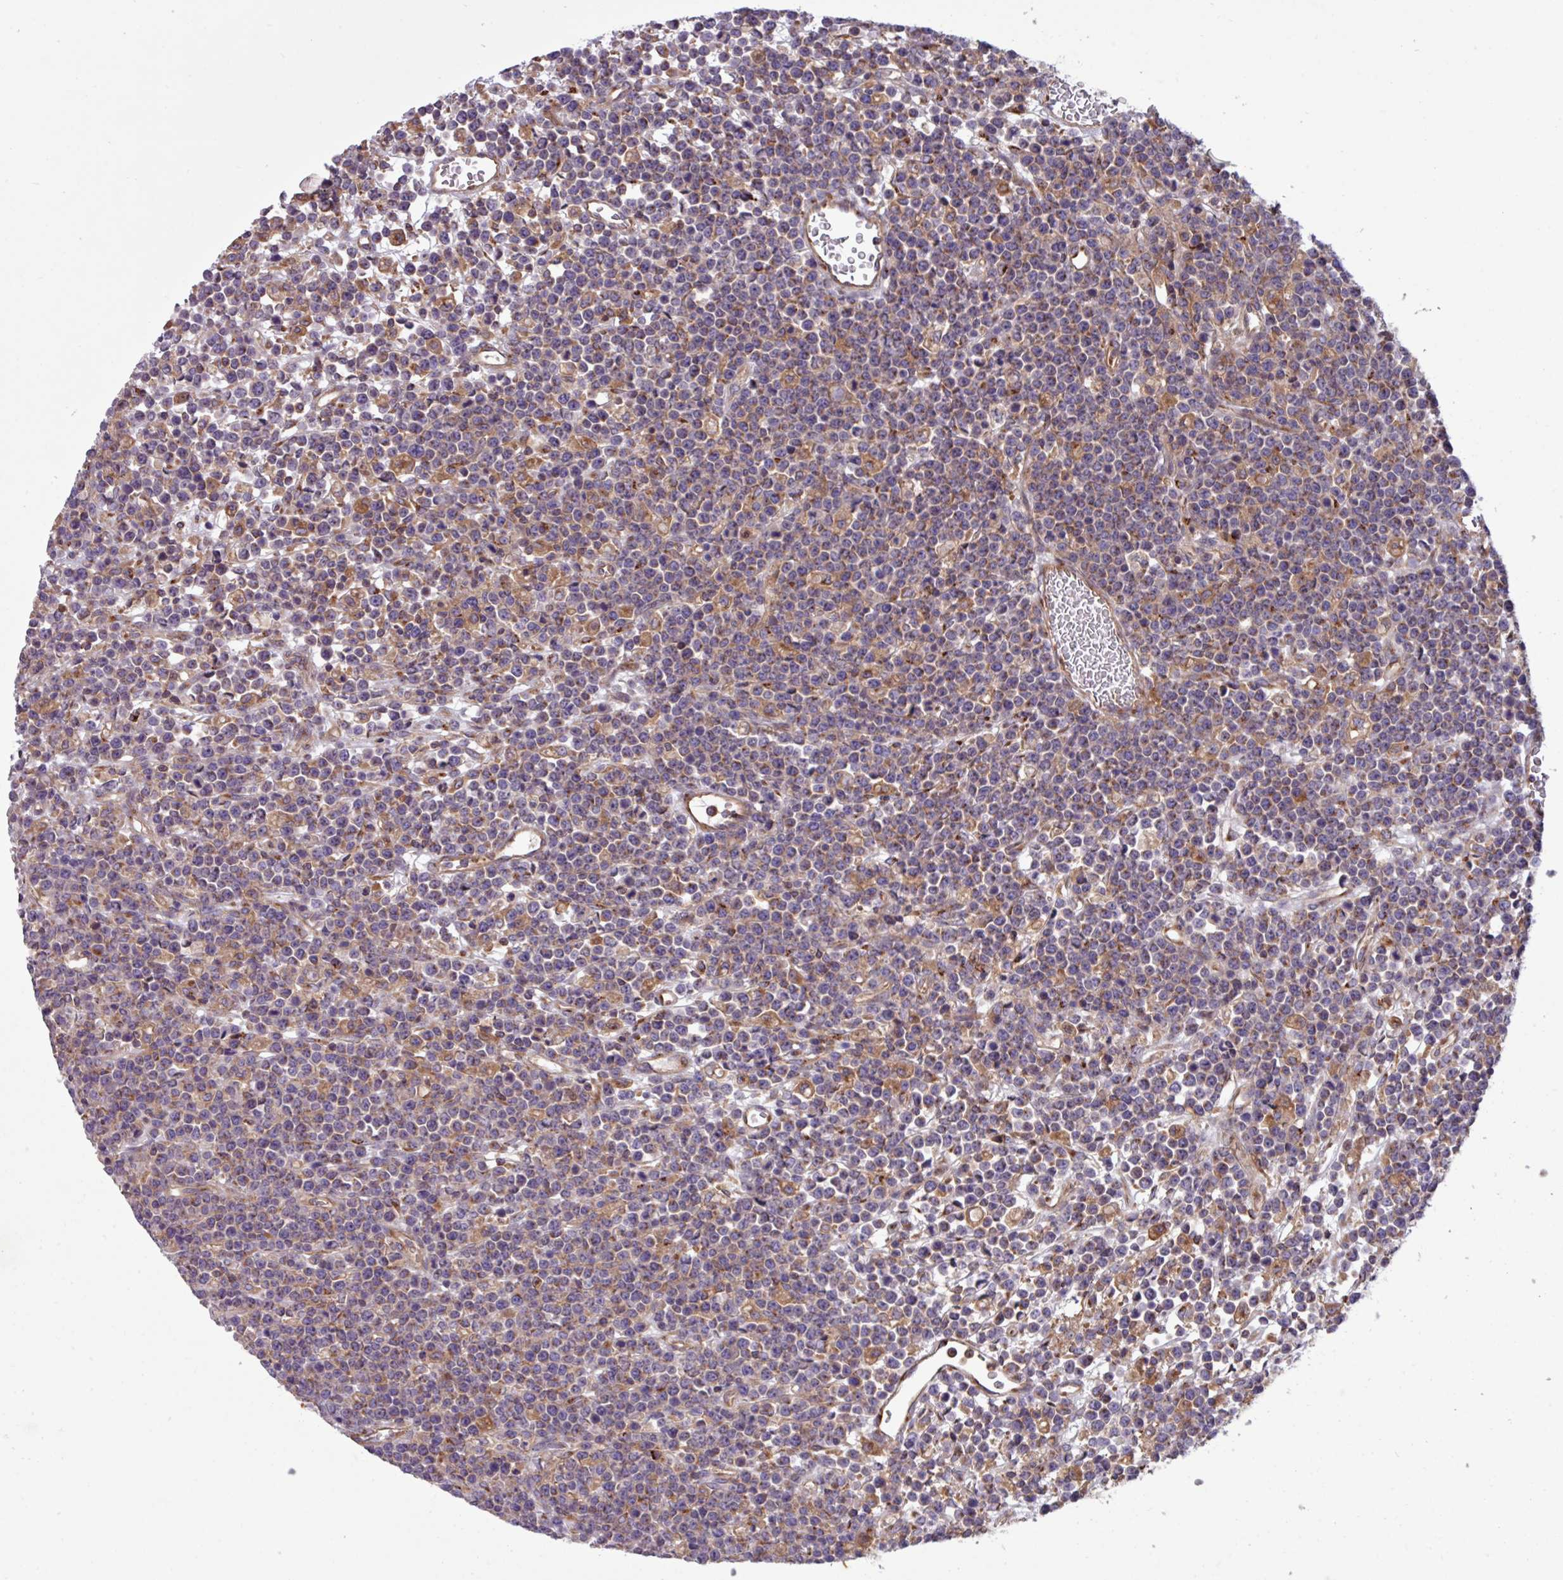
{"staining": {"intensity": "weak", "quantity": "<25%", "location": "cytoplasmic/membranous"}, "tissue": "lymphoma", "cell_type": "Tumor cells", "image_type": "cancer", "snomed": [{"axis": "morphology", "description": "Malignant lymphoma, non-Hodgkin's type, High grade"}, {"axis": "topography", "description": "Ovary"}], "caption": "A photomicrograph of high-grade malignant lymphoma, non-Hodgkin's type stained for a protein shows no brown staining in tumor cells.", "gene": "RAB19", "patient": {"sex": "female", "age": 56}}